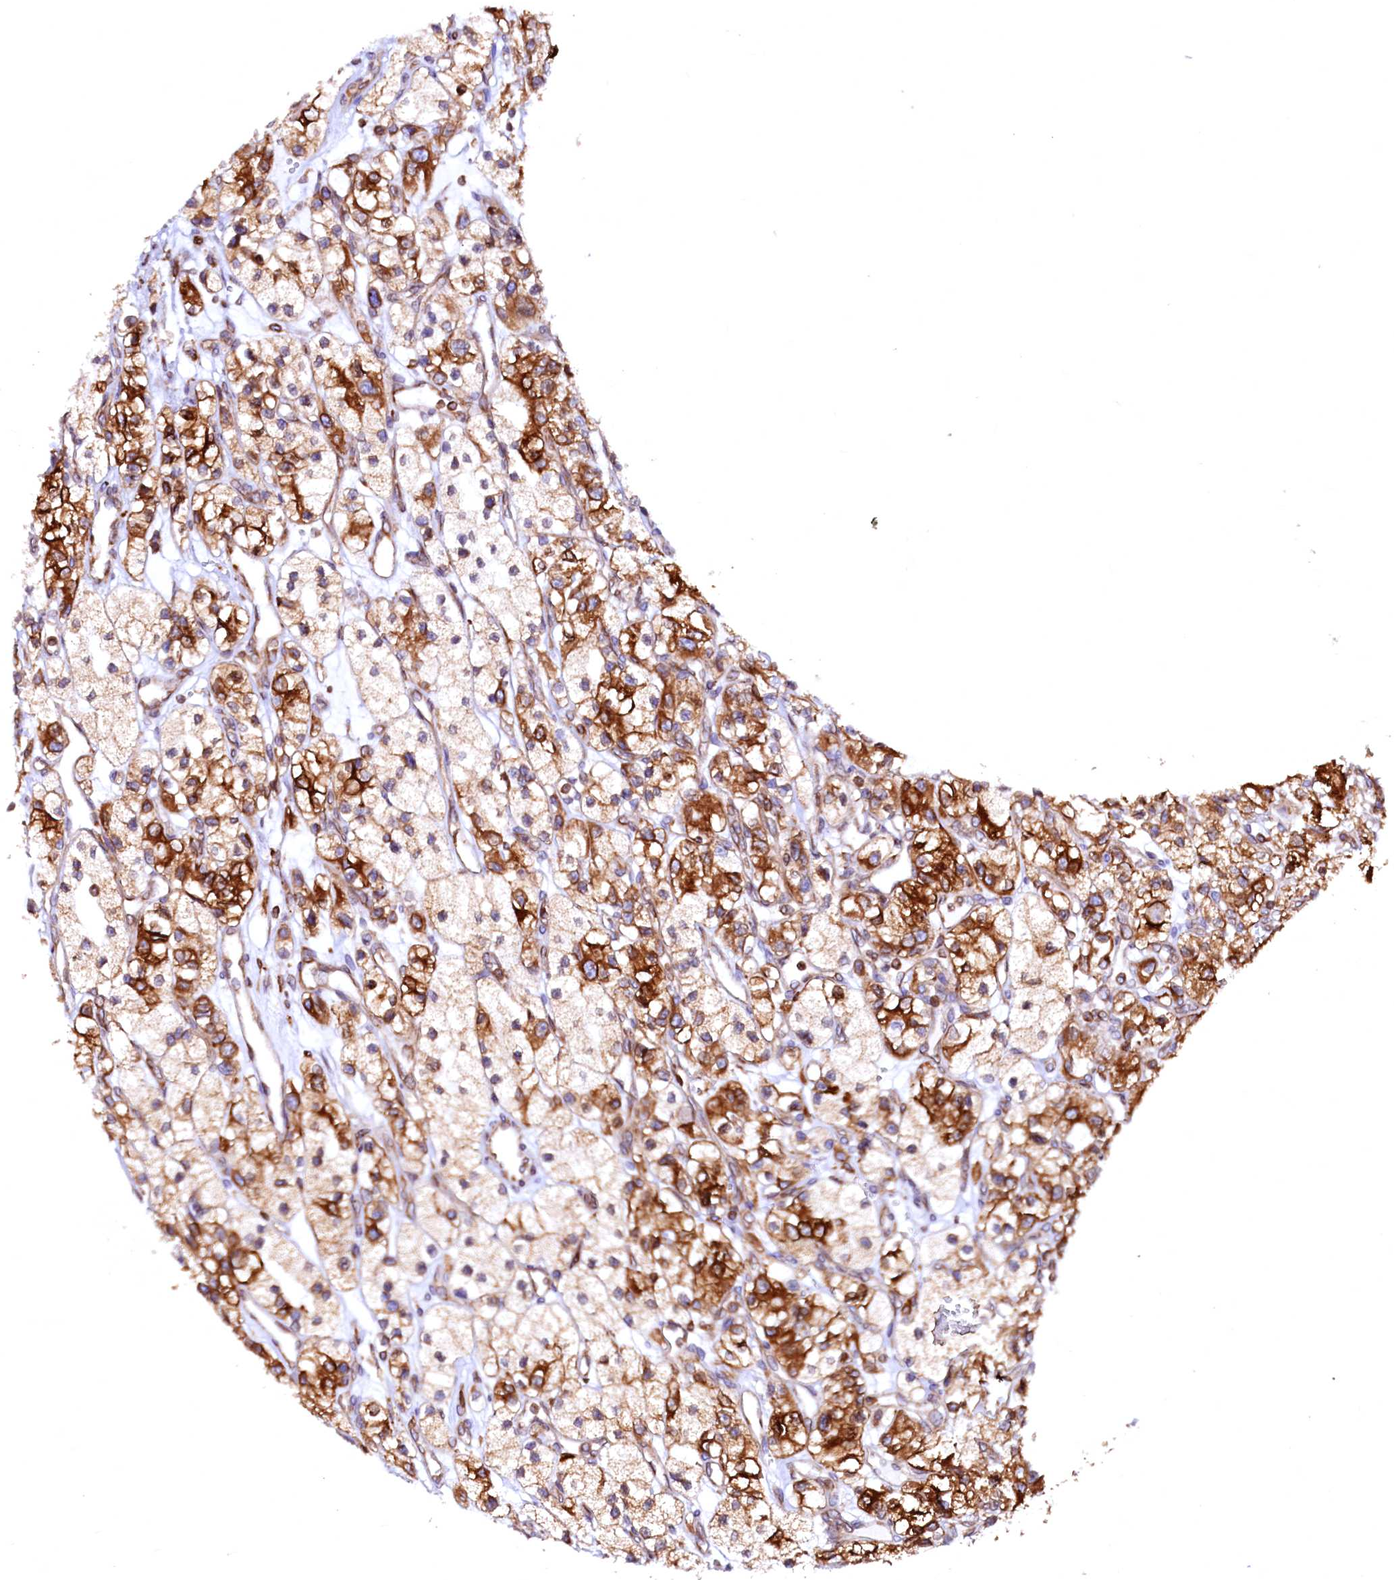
{"staining": {"intensity": "strong", "quantity": ">75%", "location": "cytoplasmic/membranous"}, "tissue": "renal cancer", "cell_type": "Tumor cells", "image_type": "cancer", "snomed": [{"axis": "morphology", "description": "Adenocarcinoma, NOS"}, {"axis": "topography", "description": "Kidney"}], "caption": "Renal cancer stained with a brown dye exhibits strong cytoplasmic/membranous positive expression in about >75% of tumor cells.", "gene": "DERL1", "patient": {"sex": "female", "age": 57}}